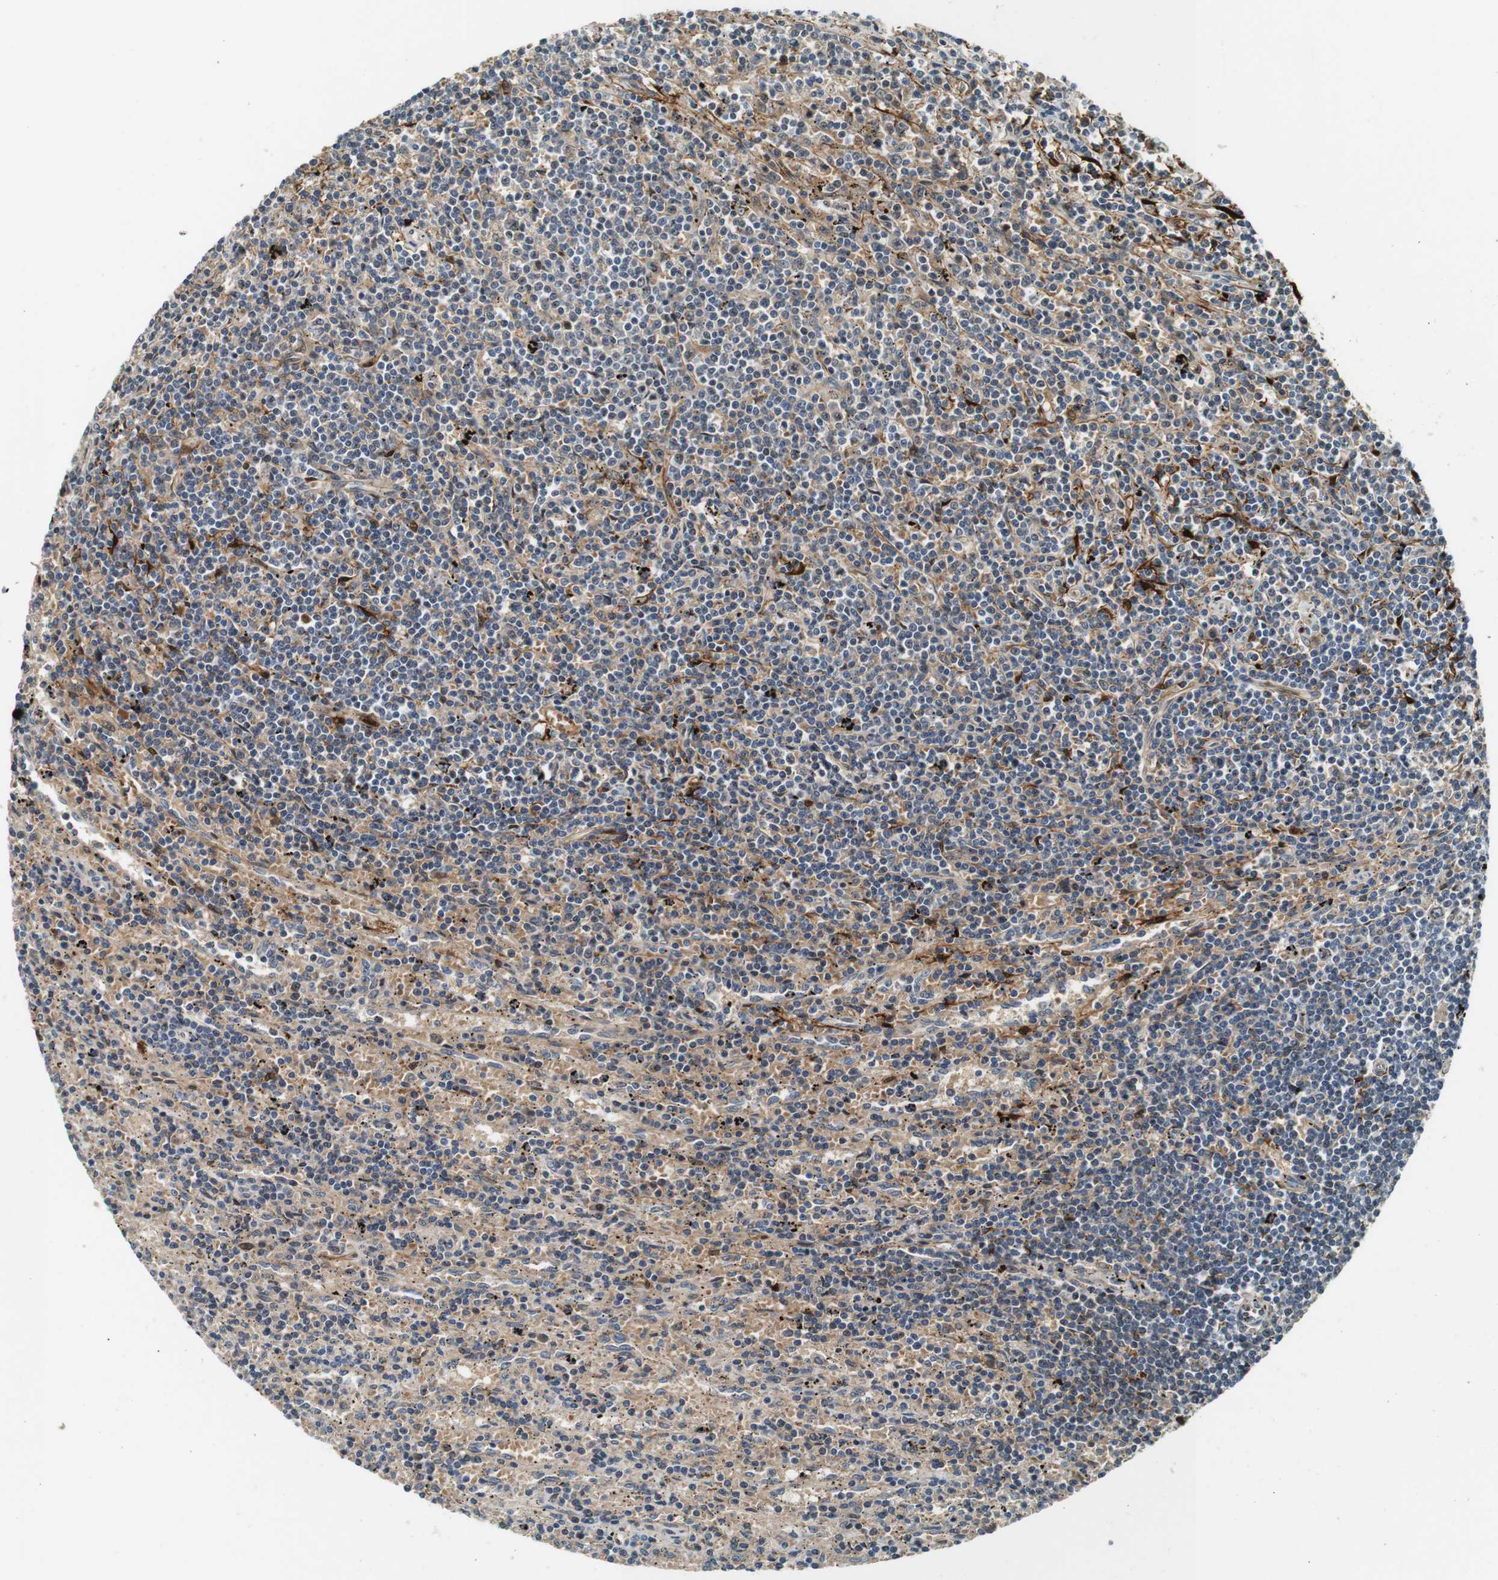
{"staining": {"intensity": "weak", "quantity": "25%-75%", "location": "cytoplasmic/membranous"}, "tissue": "lymphoma", "cell_type": "Tumor cells", "image_type": "cancer", "snomed": [{"axis": "morphology", "description": "Malignant lymphoma, non-Hodgkin's type, Low grade"}, {"axis": "topography", "description": "Spleen"}], "caption": "Immunohistochemical staining of human low-grade malignant lymphoma, non-Hodgkin's type reveals low levels of weak cytoplasmic/membranous protein expression in approximately 25%-75% of tumor cells.", "gene": "LXN", "patient": {"sex": "male", "age": 76}}